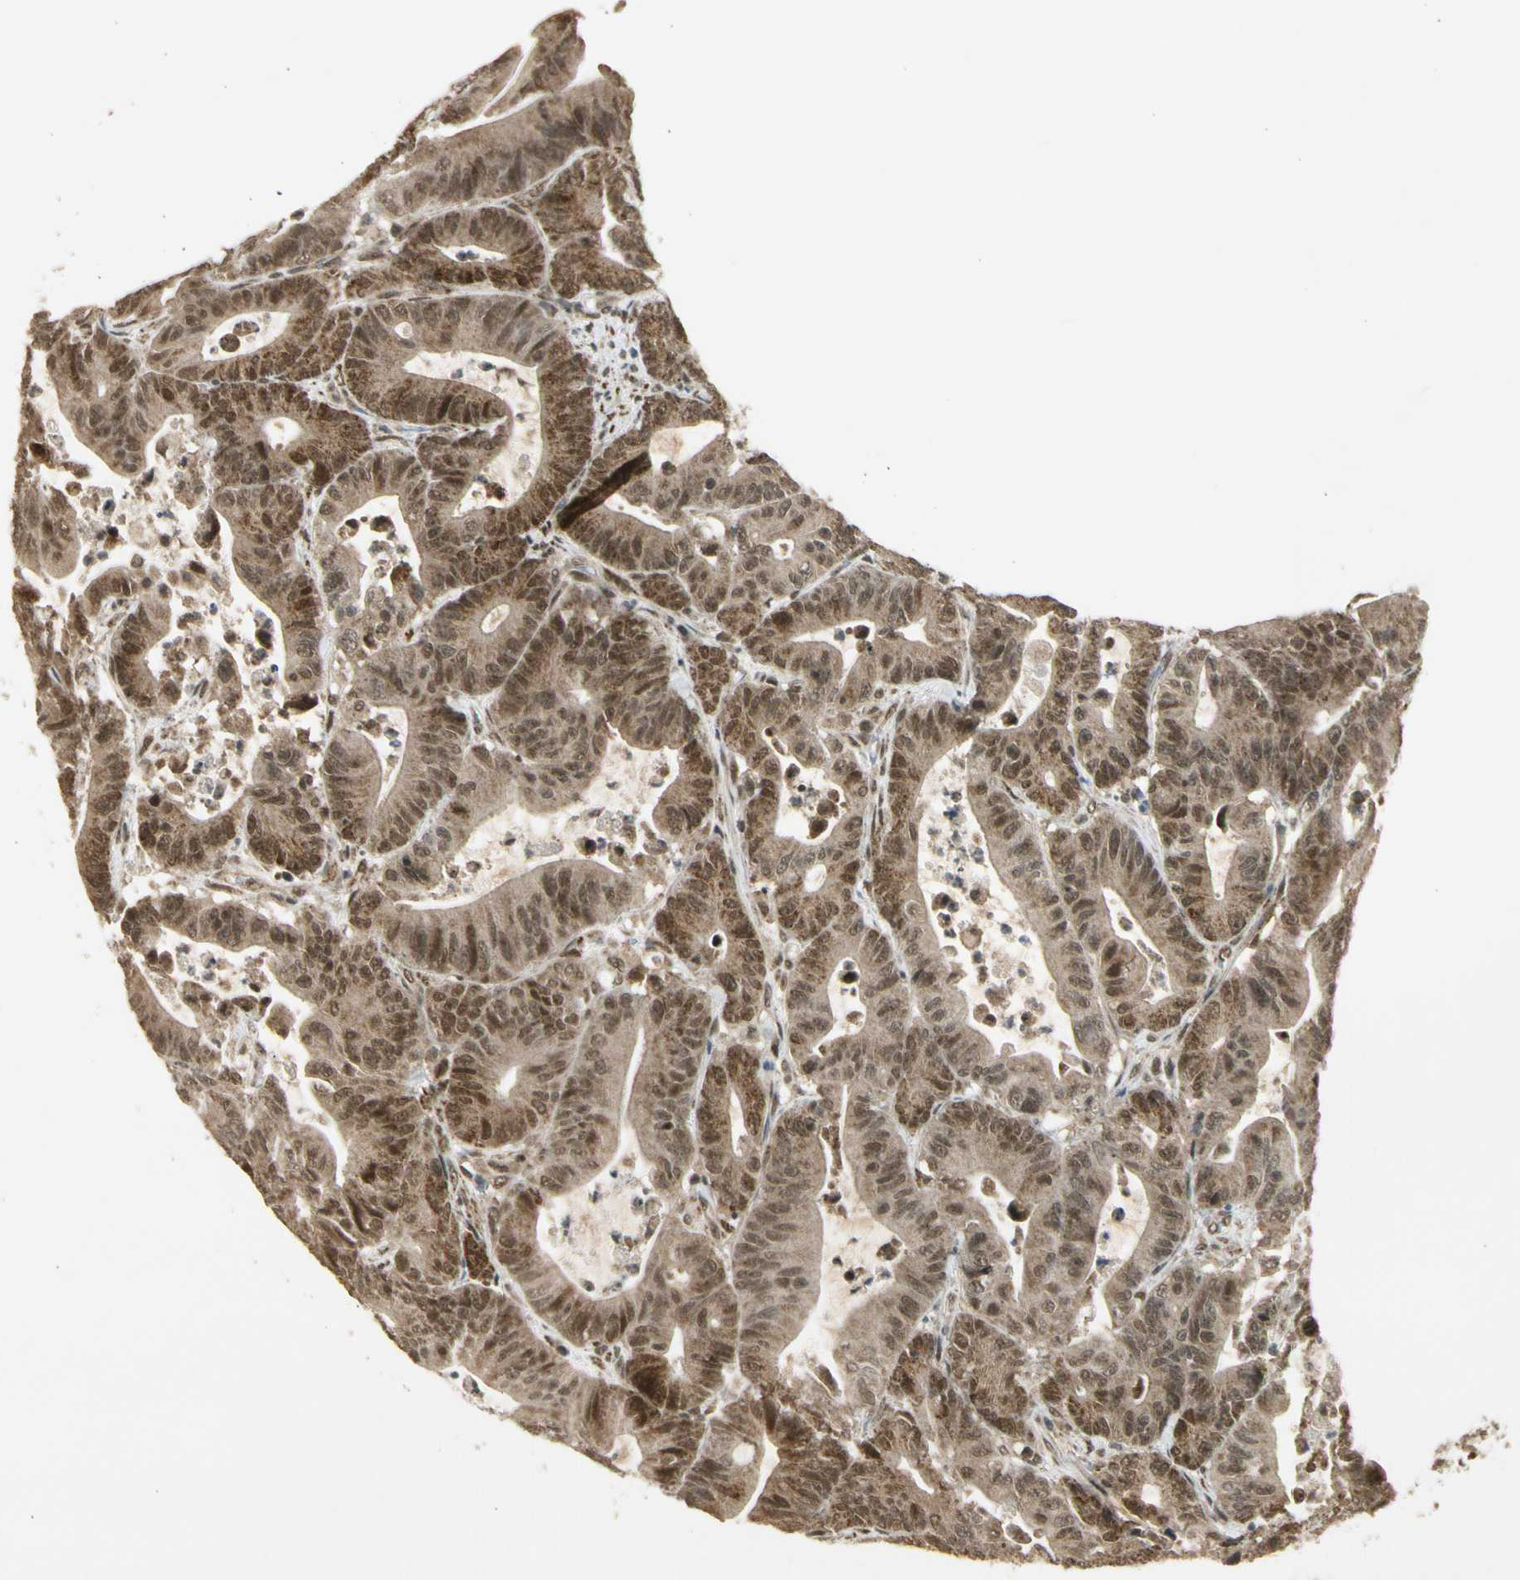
{"staining": {"intensity": "moderate", "quantity": ">75%", "location": "cytoplasmic/membranous,nuclear"}, "tissue": "colorectal cancer", "cell_type": "Tumor cells", "image_type": "cancer", "snomed": [{"axis": "morphology", "description": "Adenocarcinoma, NOS"}, {"axis": "topography", "description": "Colon"}], "caption": "DAB (3,3'-diaminobenzidine) immunohistochemical staining of human colorectal cancer displays moderate cytoplasmic/membranous and nuclear protein positivity in about >75% of tumor cells.", "gene": "ZNF135", "patient": {"sex": "female", "age": 84}}